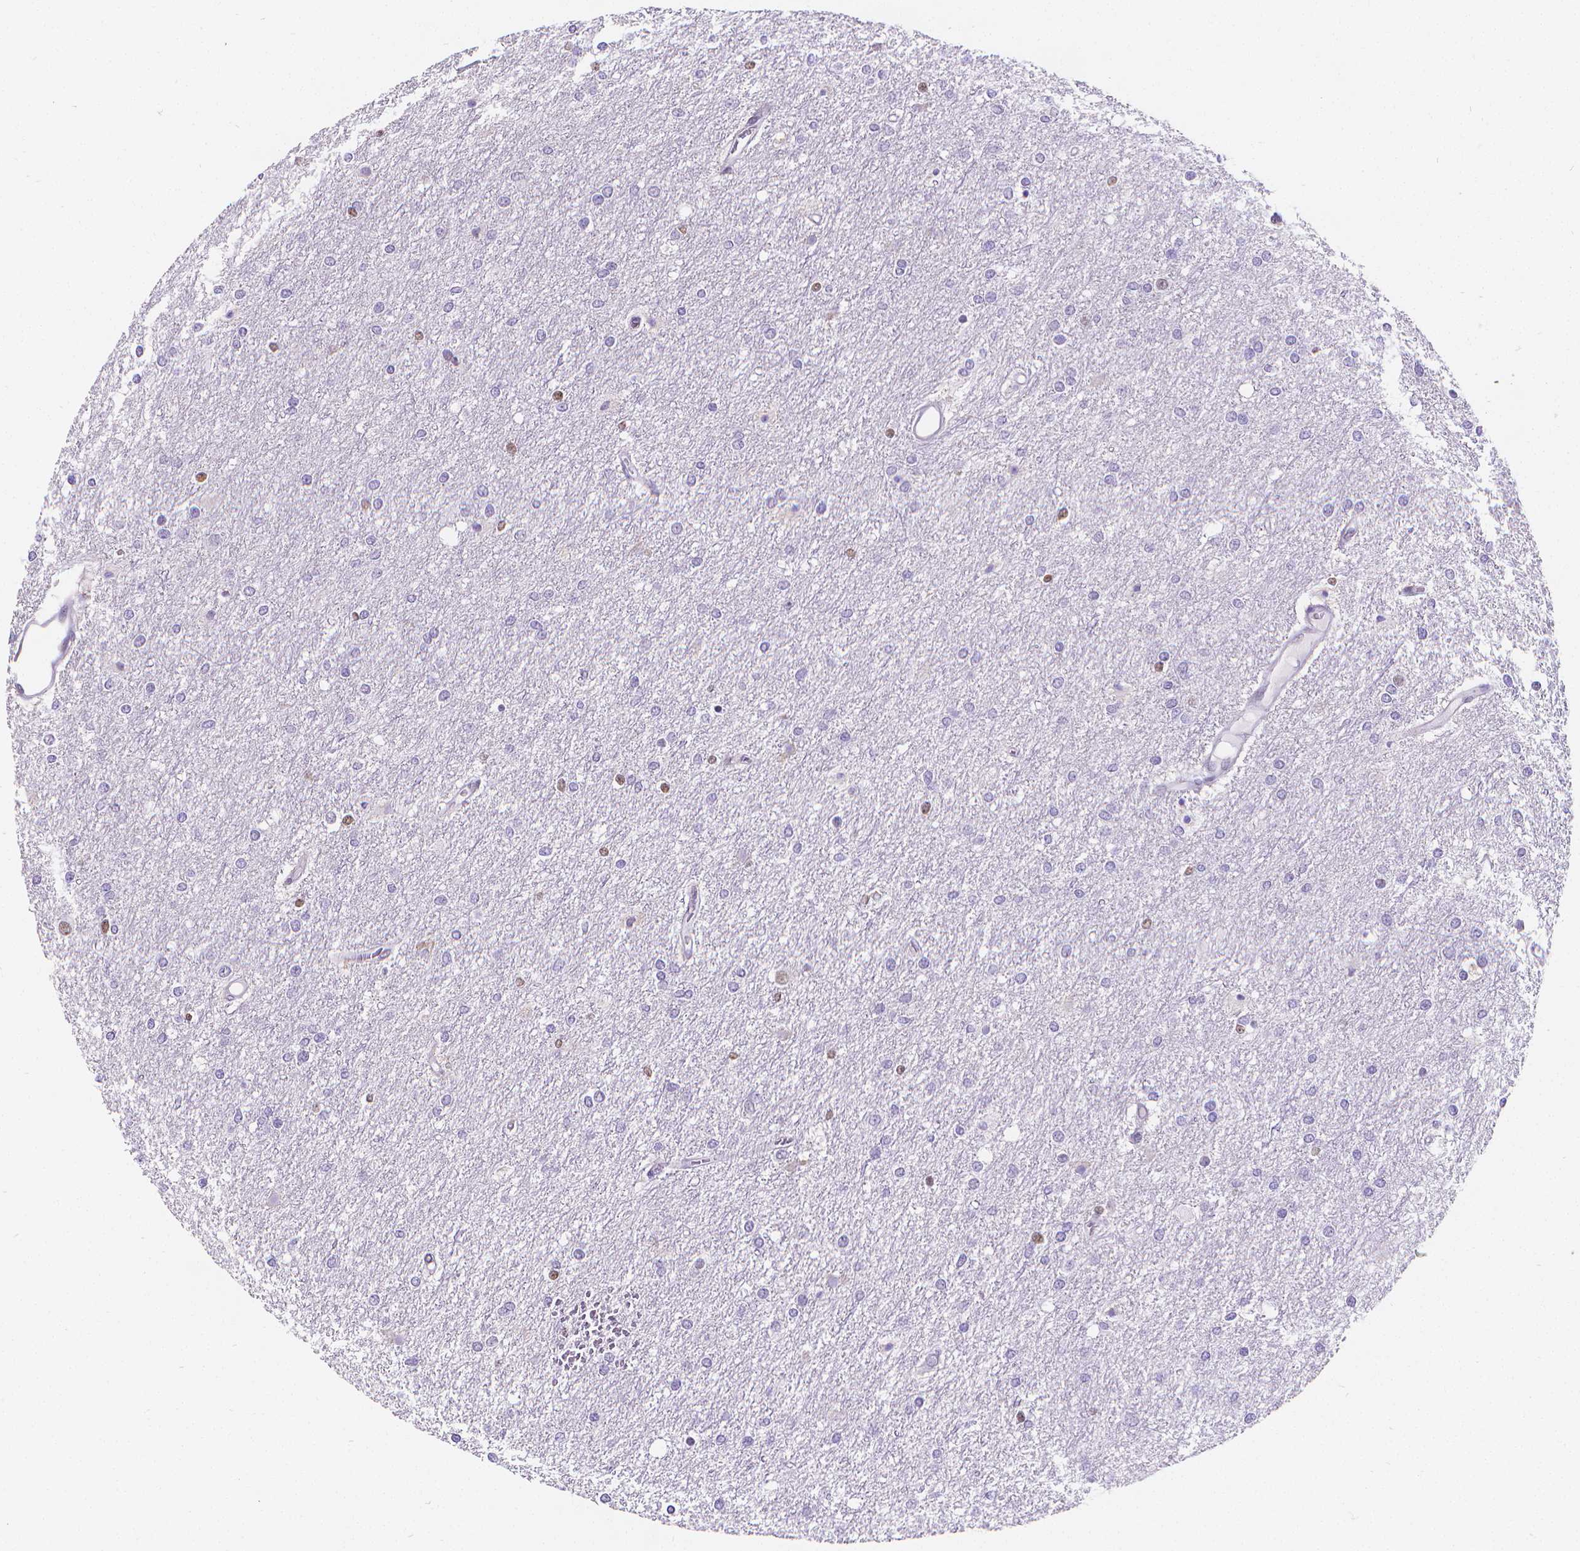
{"staining": {"intensity": "negative", "quantity": "none", "location": "none"}, "tissue": "glioma", "cell_type": "Tumor cells", "image_type": "cancer", "snomed": [{"axis": "morphology", "description": "Glioma, malignant, High grade"}, {"axis": "topography", "description": "Brain"}], "caption": "The micrograph shows no staining of tumor cells in malignant high-grade glioma.", "gene": "MEF2C", "patient": {"sex": "female", "age": 61}}